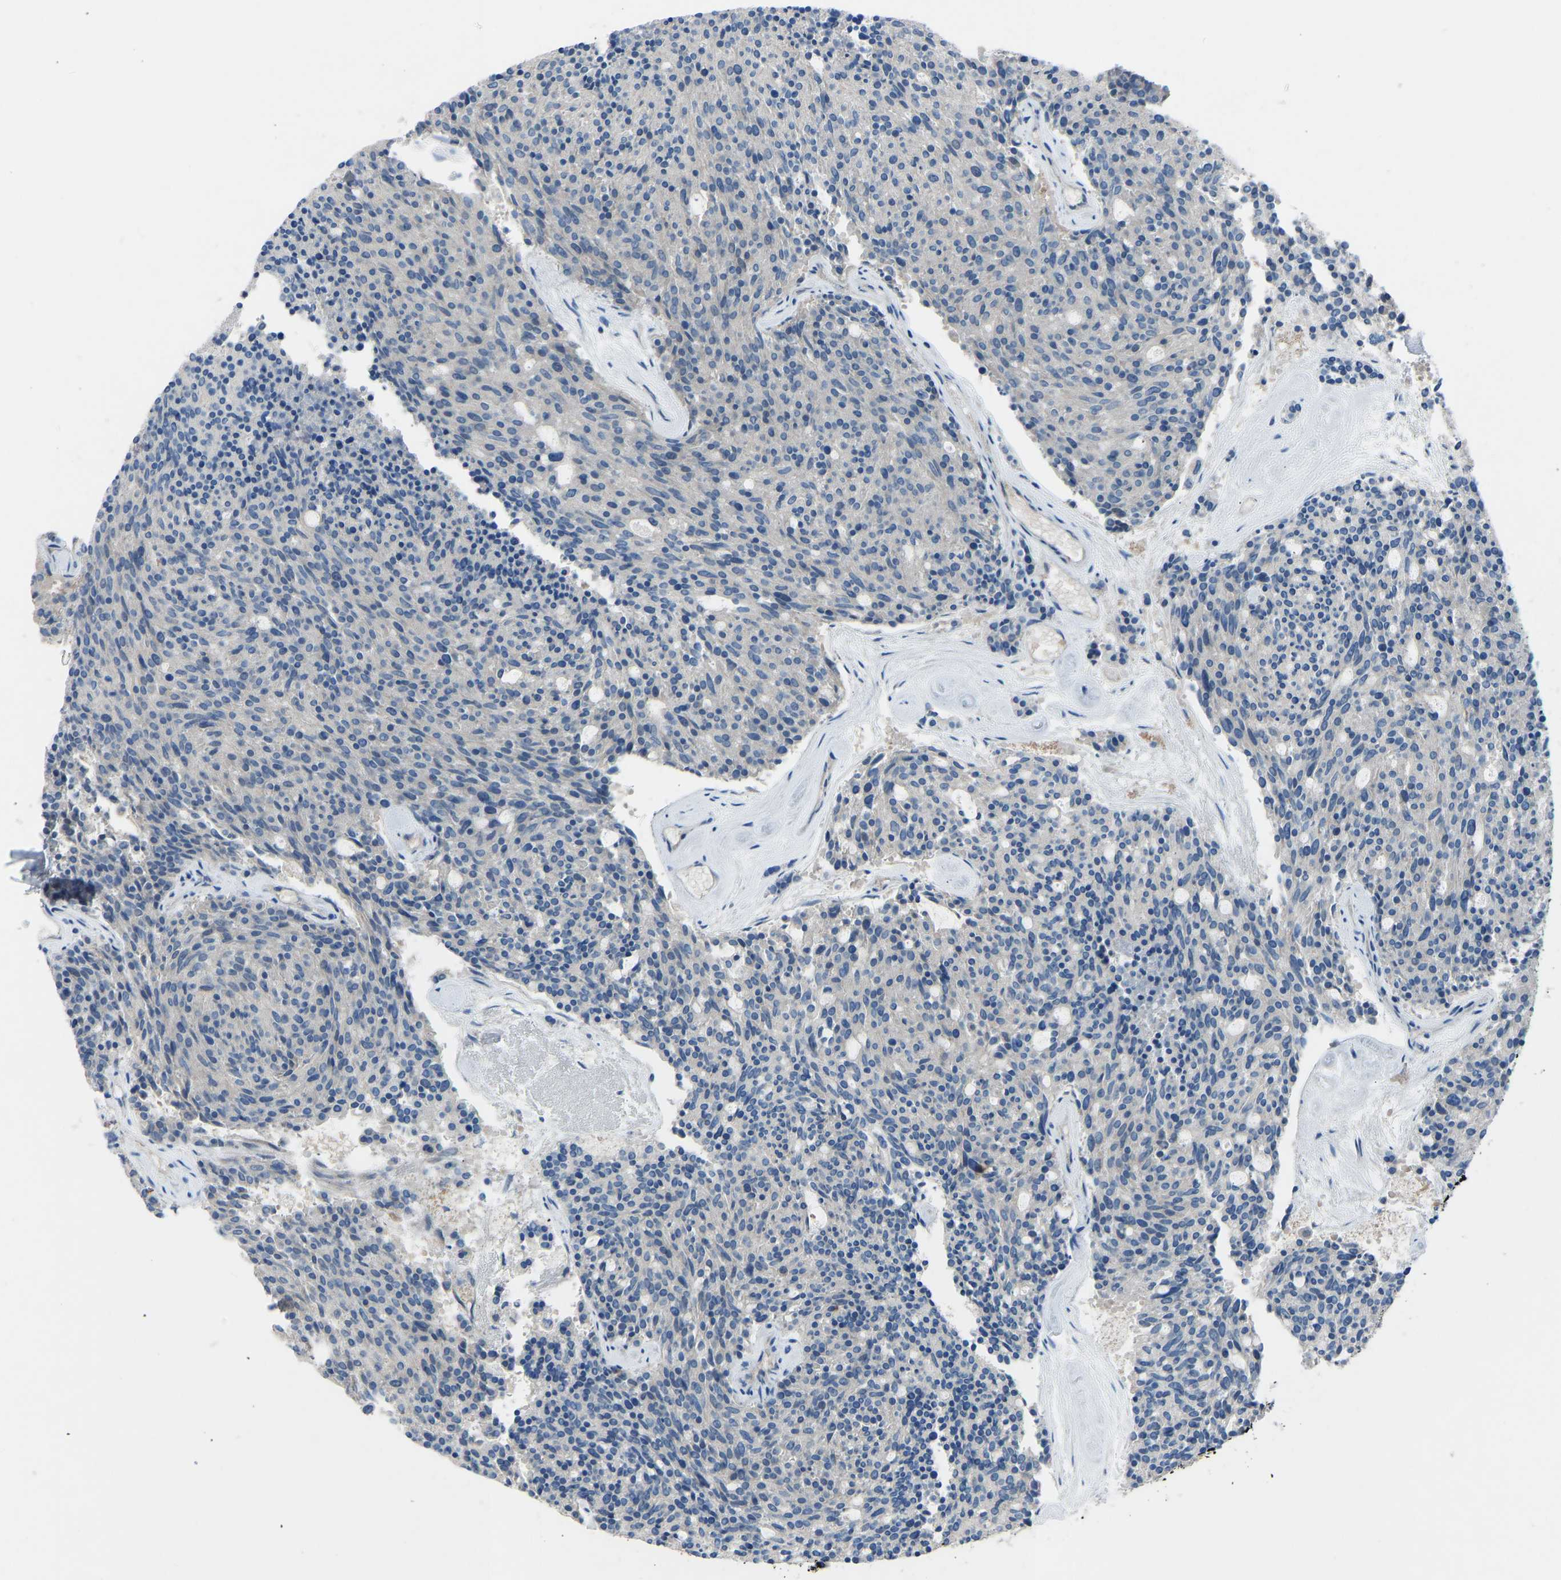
{"staining": {"intensity": "negative", "quantity": "none", "location": "none"}, "tissue": "carcinoid", "cell_type": "Tumor cells", "image_type": "cancer", "snomed": [{"axis": "morphology", "description": "Carcinoid, malignant, NOS"}, {"axis": "topography", "description": "Pancreas"}], "caption": "Malignant carcinoid was stained to show a protein in brown. There is no significant positivity in tumor cells.", "gene": "GRK6", "patient": {"sex": "female", "age": 54}}